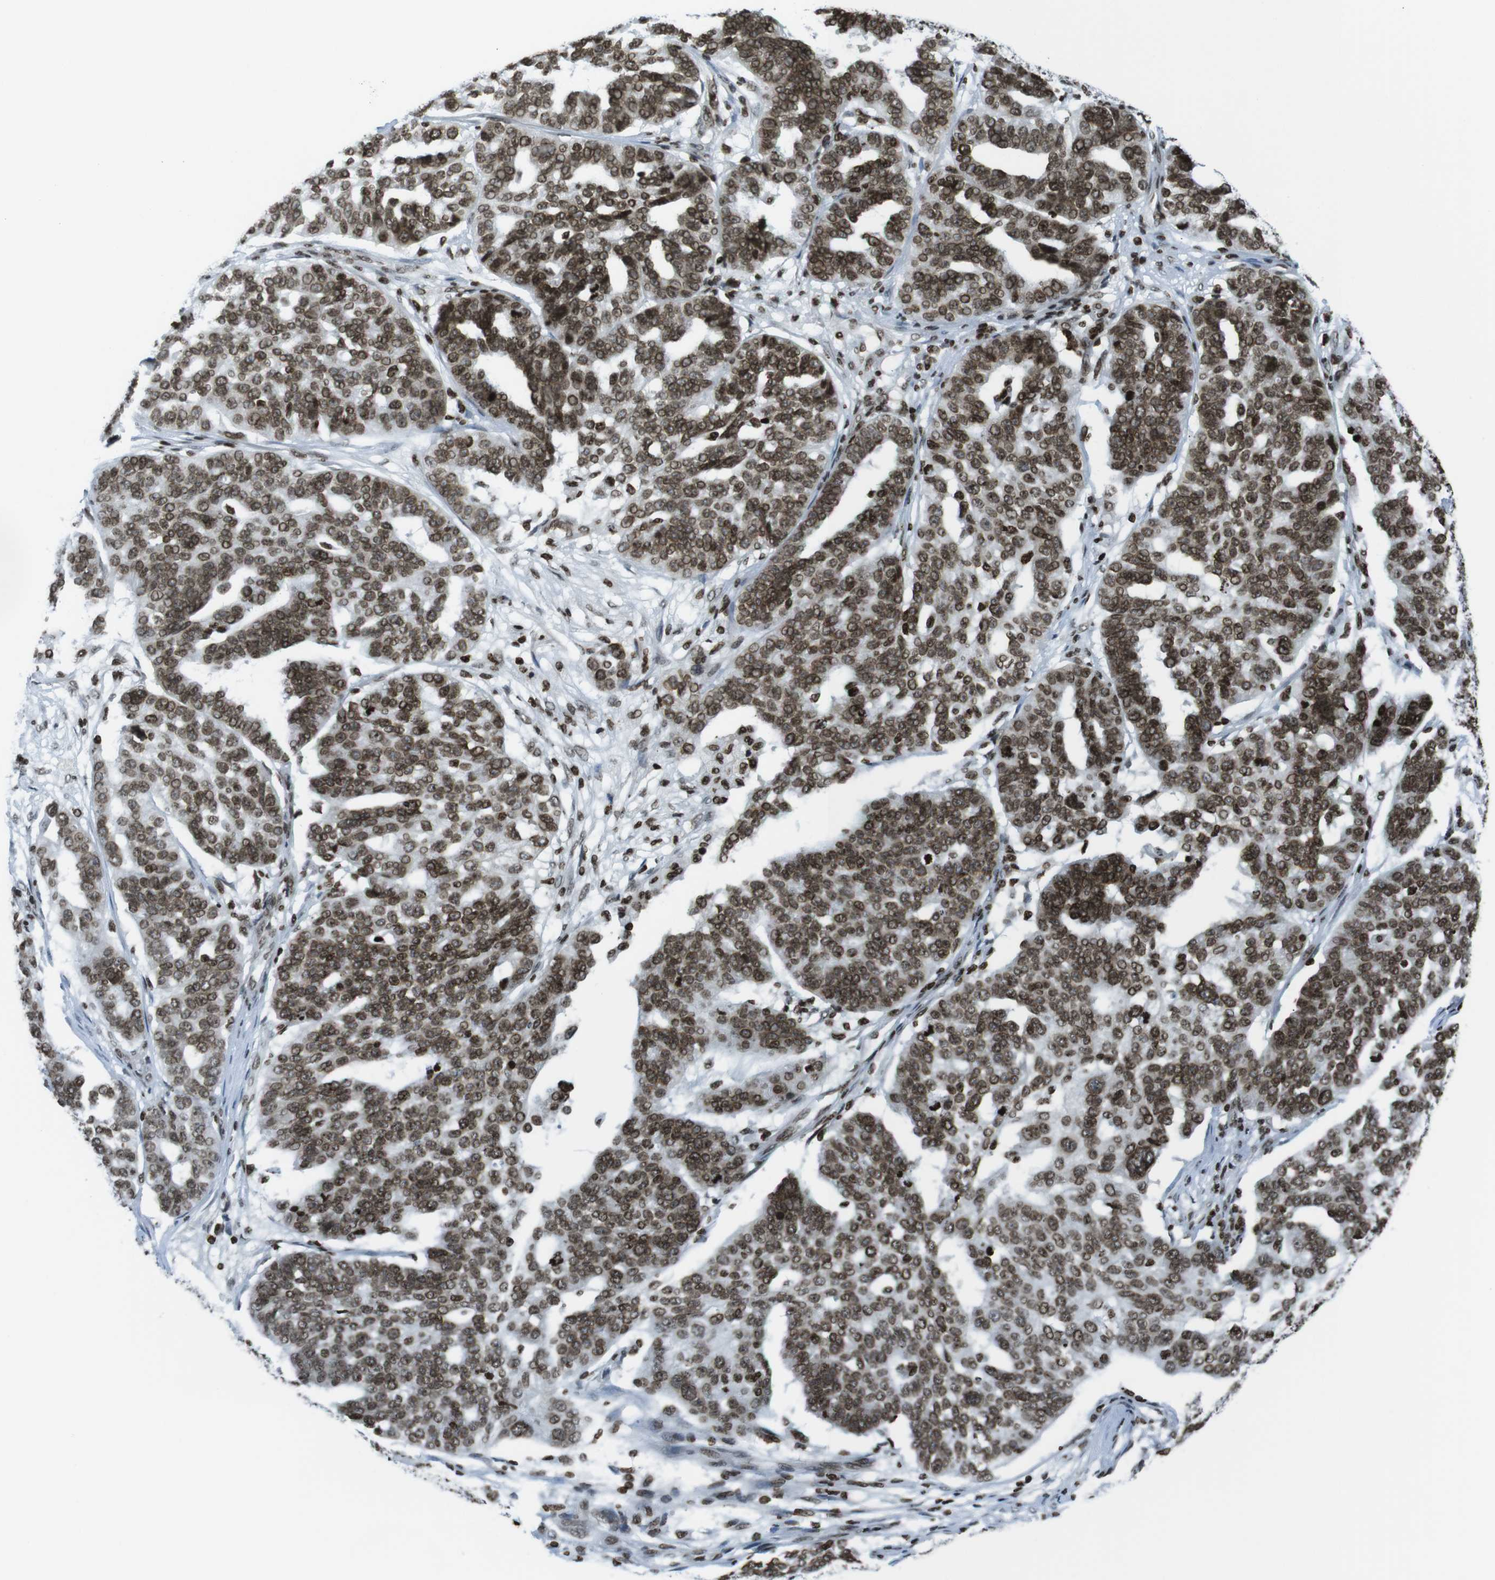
{"staining": {"intensity": "strong", "quantity": ">75%", "location": "nuclear"}, "tissue": "ovarian cancer", "cell_type": "Tumor cells", "image_type": "cancer", "snomed": [{"axis": "morphology", "description": "Cystadenocarcinoma, serous, NOS"}, {"axis": "topography", "description": "Ovary"}], "caption": "Protein analysis of ovarian cancer (serous cystadenocarcinoma) tissue demonstrates strong nuclear staining in approximately >75% of tumor cells.", "gene": "H2AC8", "patient": {"sex": "female", "age": 59}}